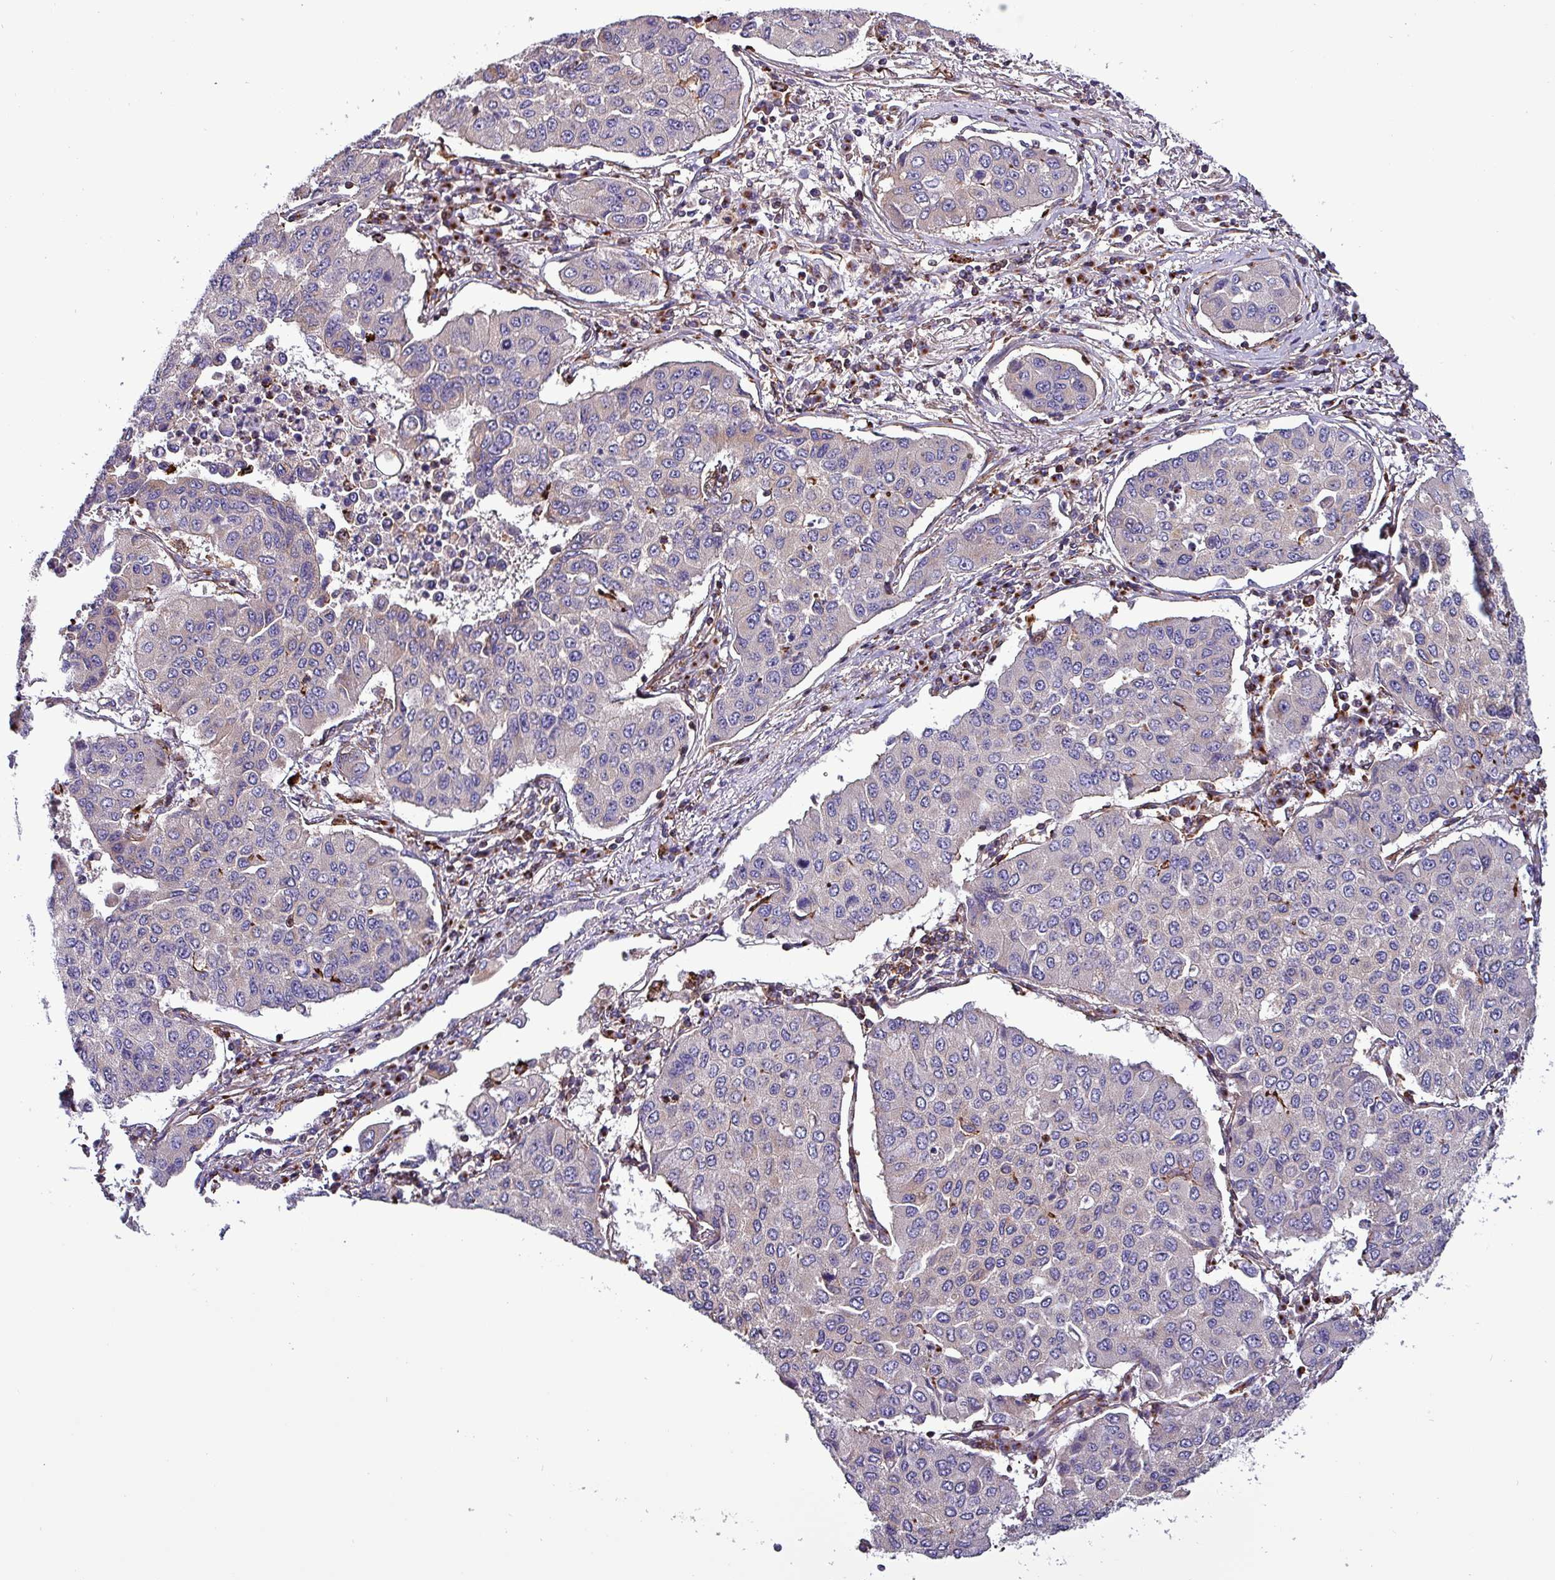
{"staining": {"intensity": "negative", "quantity": "none", "location": "none"}, "tissue": "lung cancer", "cell_type": "Tumor cells", "image_type": "cancer", "snomed": [{"axis": "morphology", "description": "Squamous cell carcinoma, NOS"}, {"axis": "topography", "description": "Lung"}], "caption": "There is no significant positivity in tumor cells of lung cancer.", "gene": "VAMP4", "patient": {"sex": "male", "age": 74}}